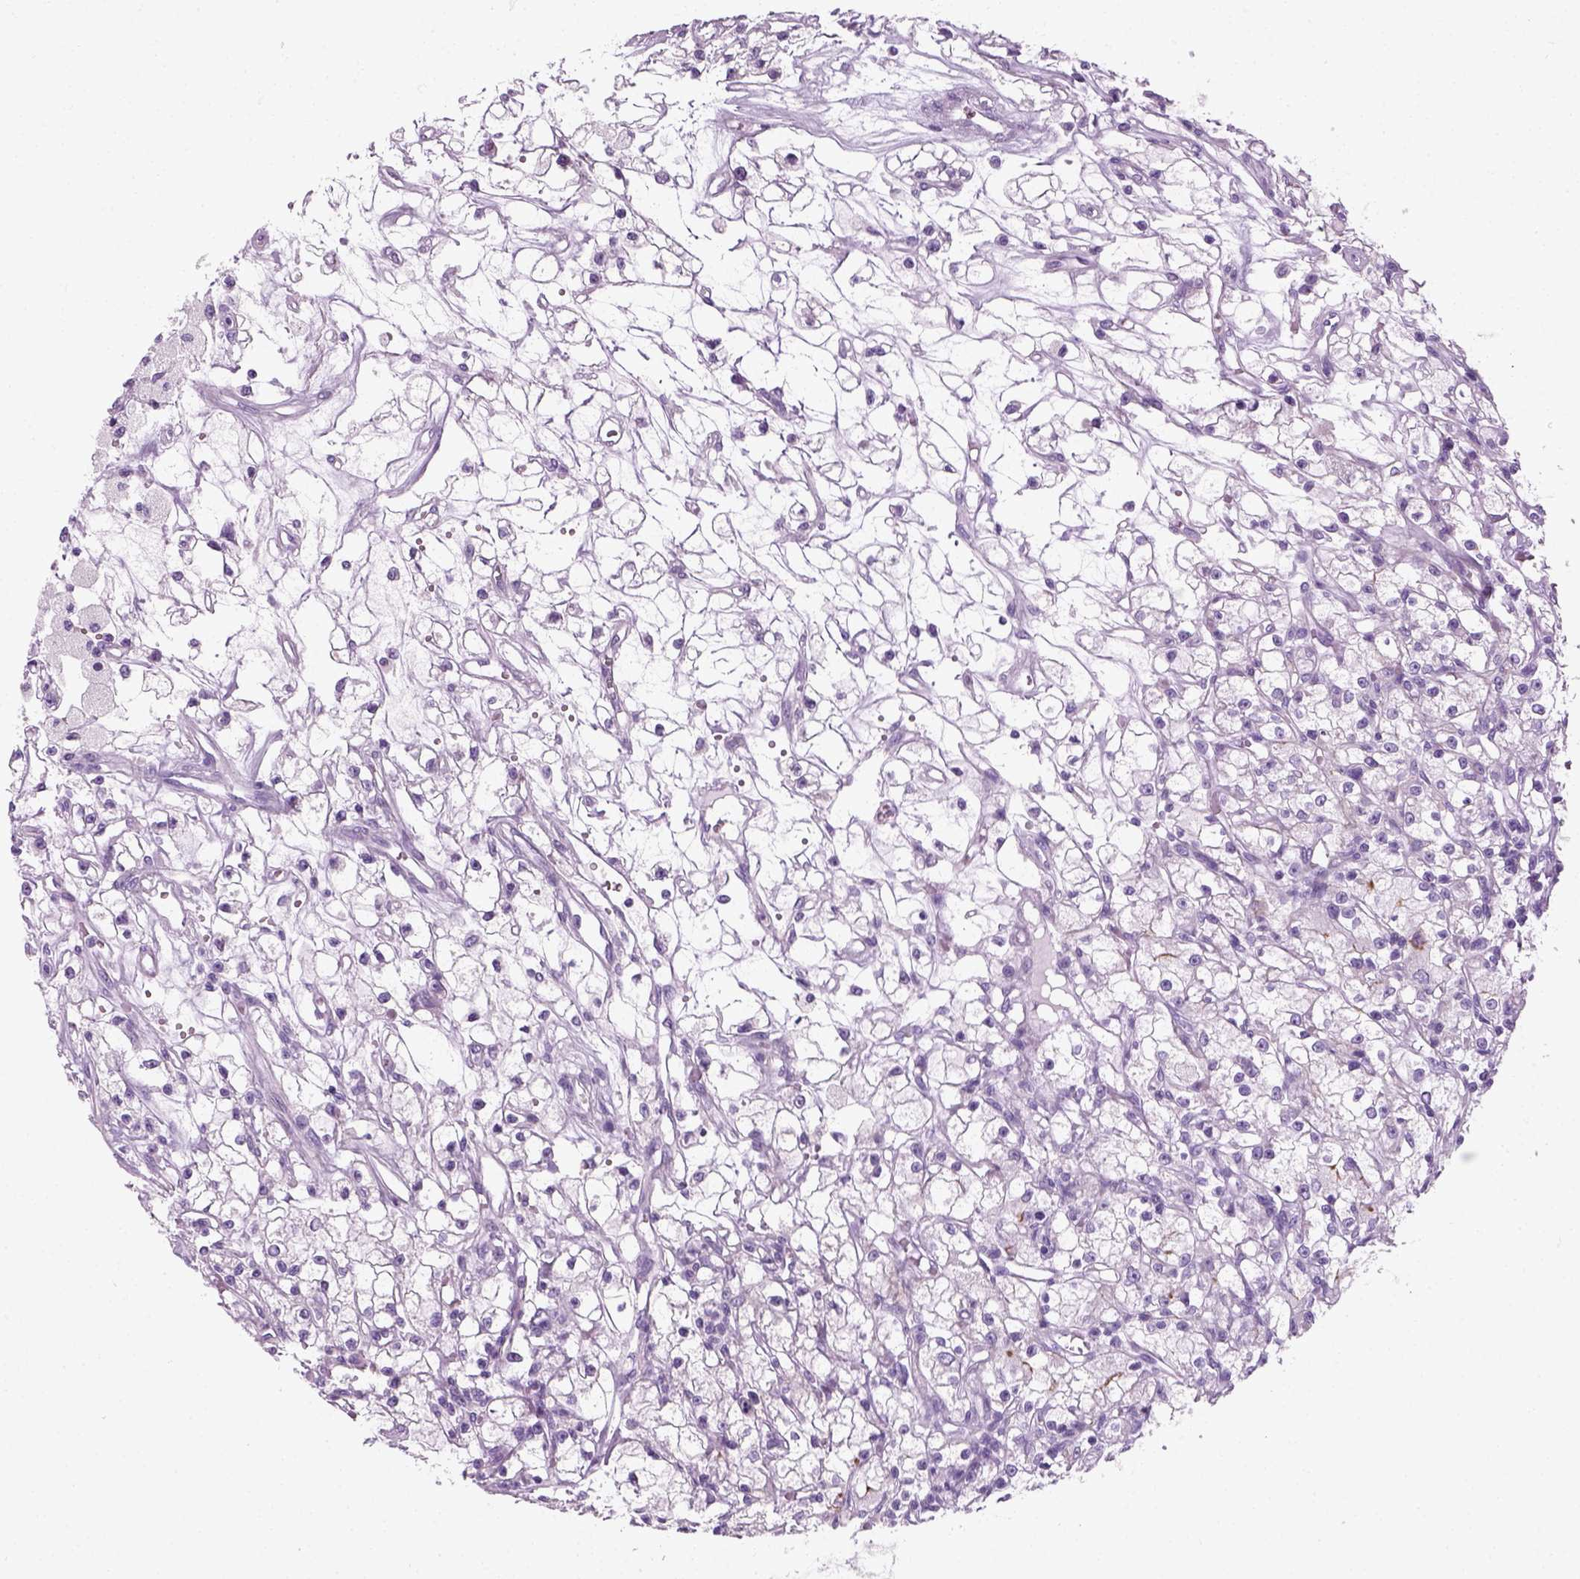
{"staining": {"intensity": "negative", "quantity": "none", "location": "none"}, "tissue": "renal cancer", "cell_type": "Tumor cells", "image_type": "cancer", "snomed": [{"axis": "morphology", "description": "Adenocarcinoma, NOS"}, {"axis": "topography", "description": "Kidney"}], "caption": "This is an immunohistochemistry histopathology image of renal cancer (adenocarcinoma). There is no staining in tumor cells.", "gene": "SLC12A5", "patient": {"sex": "female", "age": 59}}